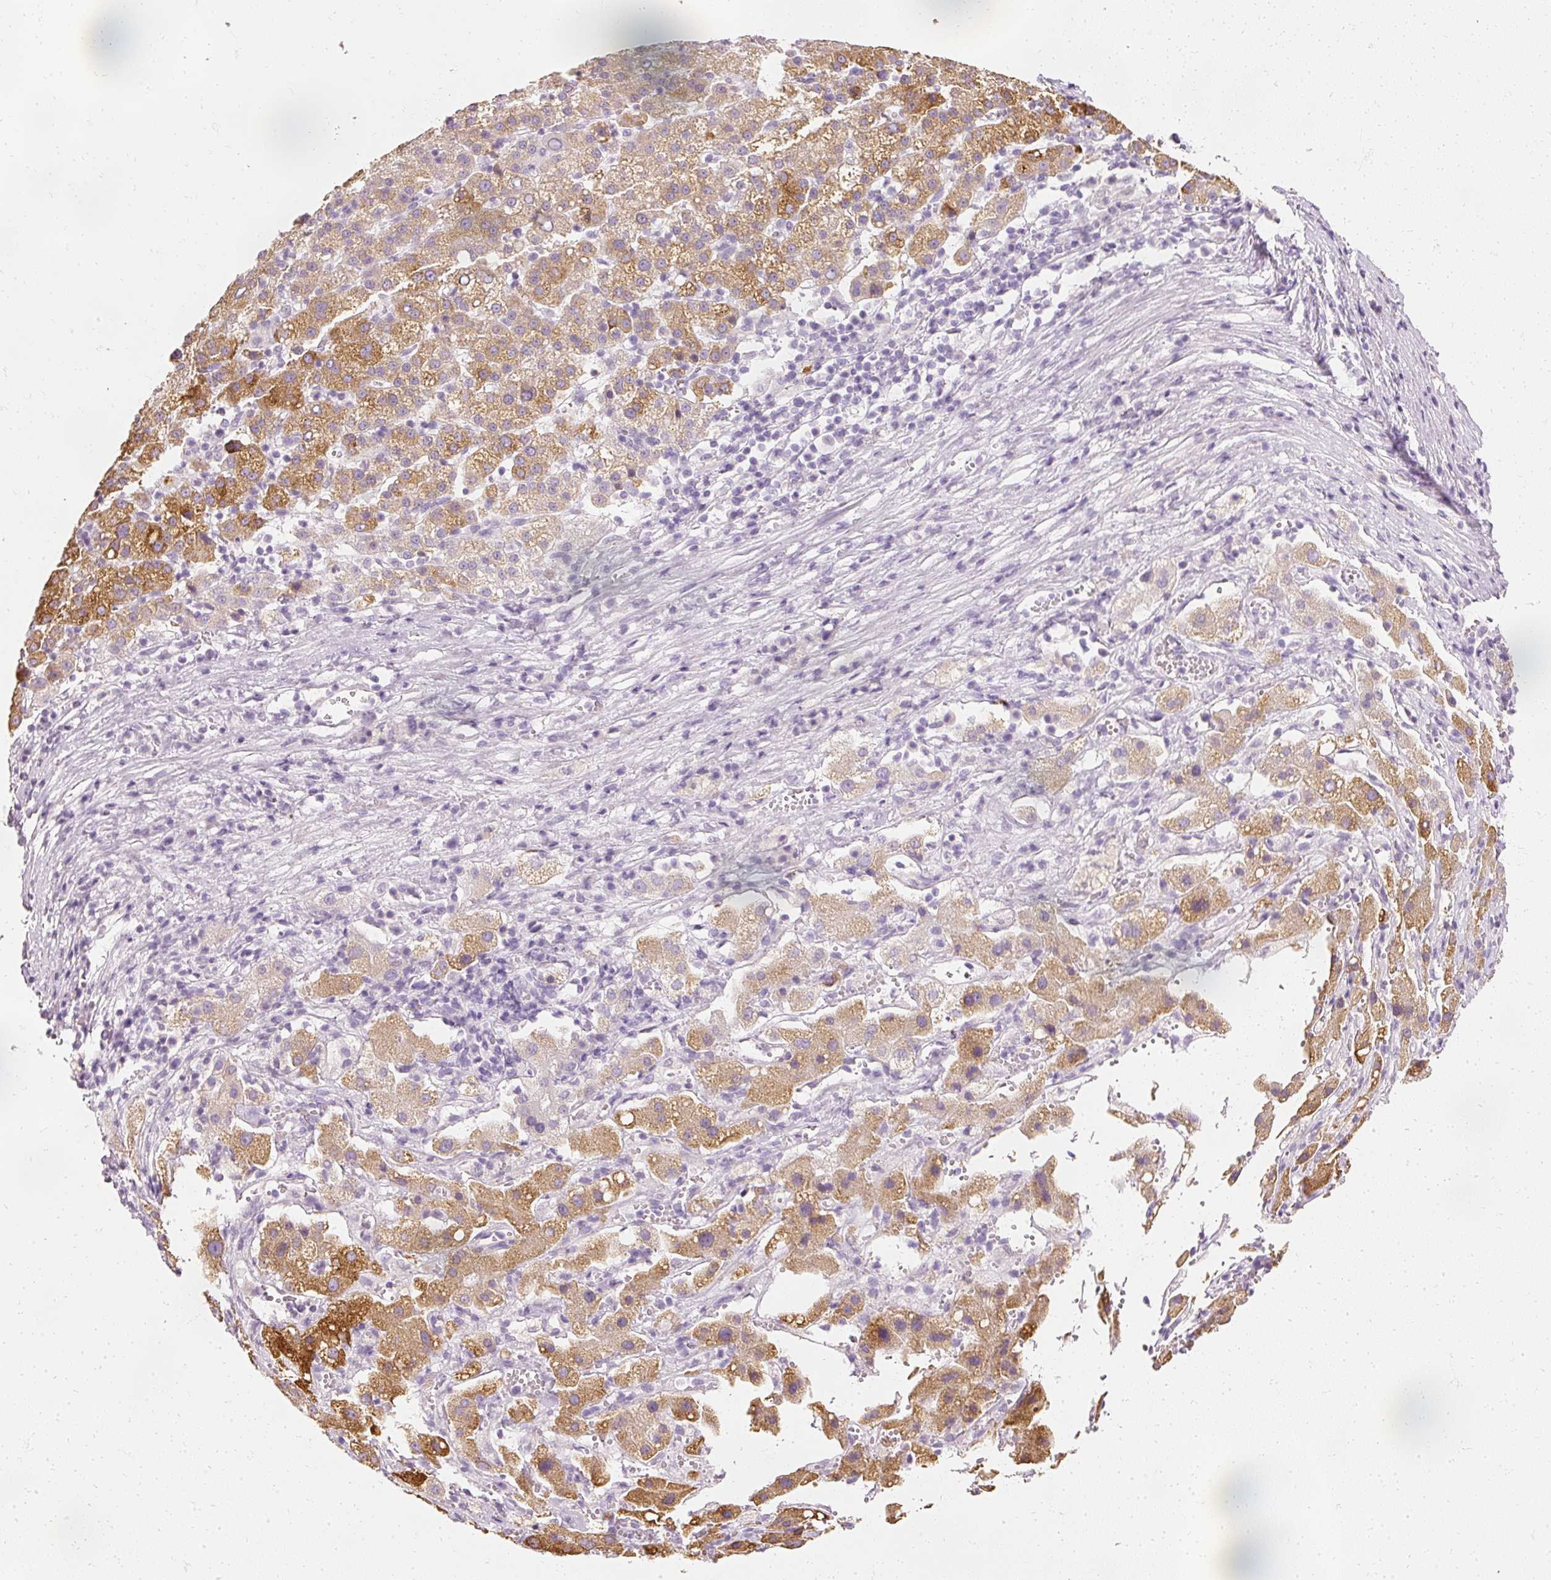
{"staining": {"intensity": "moderate", "quantity": ">75%", "location": "cytoplasmic/membranous"}, "tissue": "liver cancer", "cell_type": "Tumor cells", "image_type": "cancer", "snomed": [{"axis": "morphology", "description": "Carcinoma, Hepatocellular, NOS"}, {"axis": "topography", "description": "Liver"}], "caption": "Protein staining displays moderate cytoplasmic/membranous staining in about >75% of tumor cells in hepatocellular carcinoma (liver).", "gene": "ELAVL3", "patient": {"sex": "female", "age": 58}}